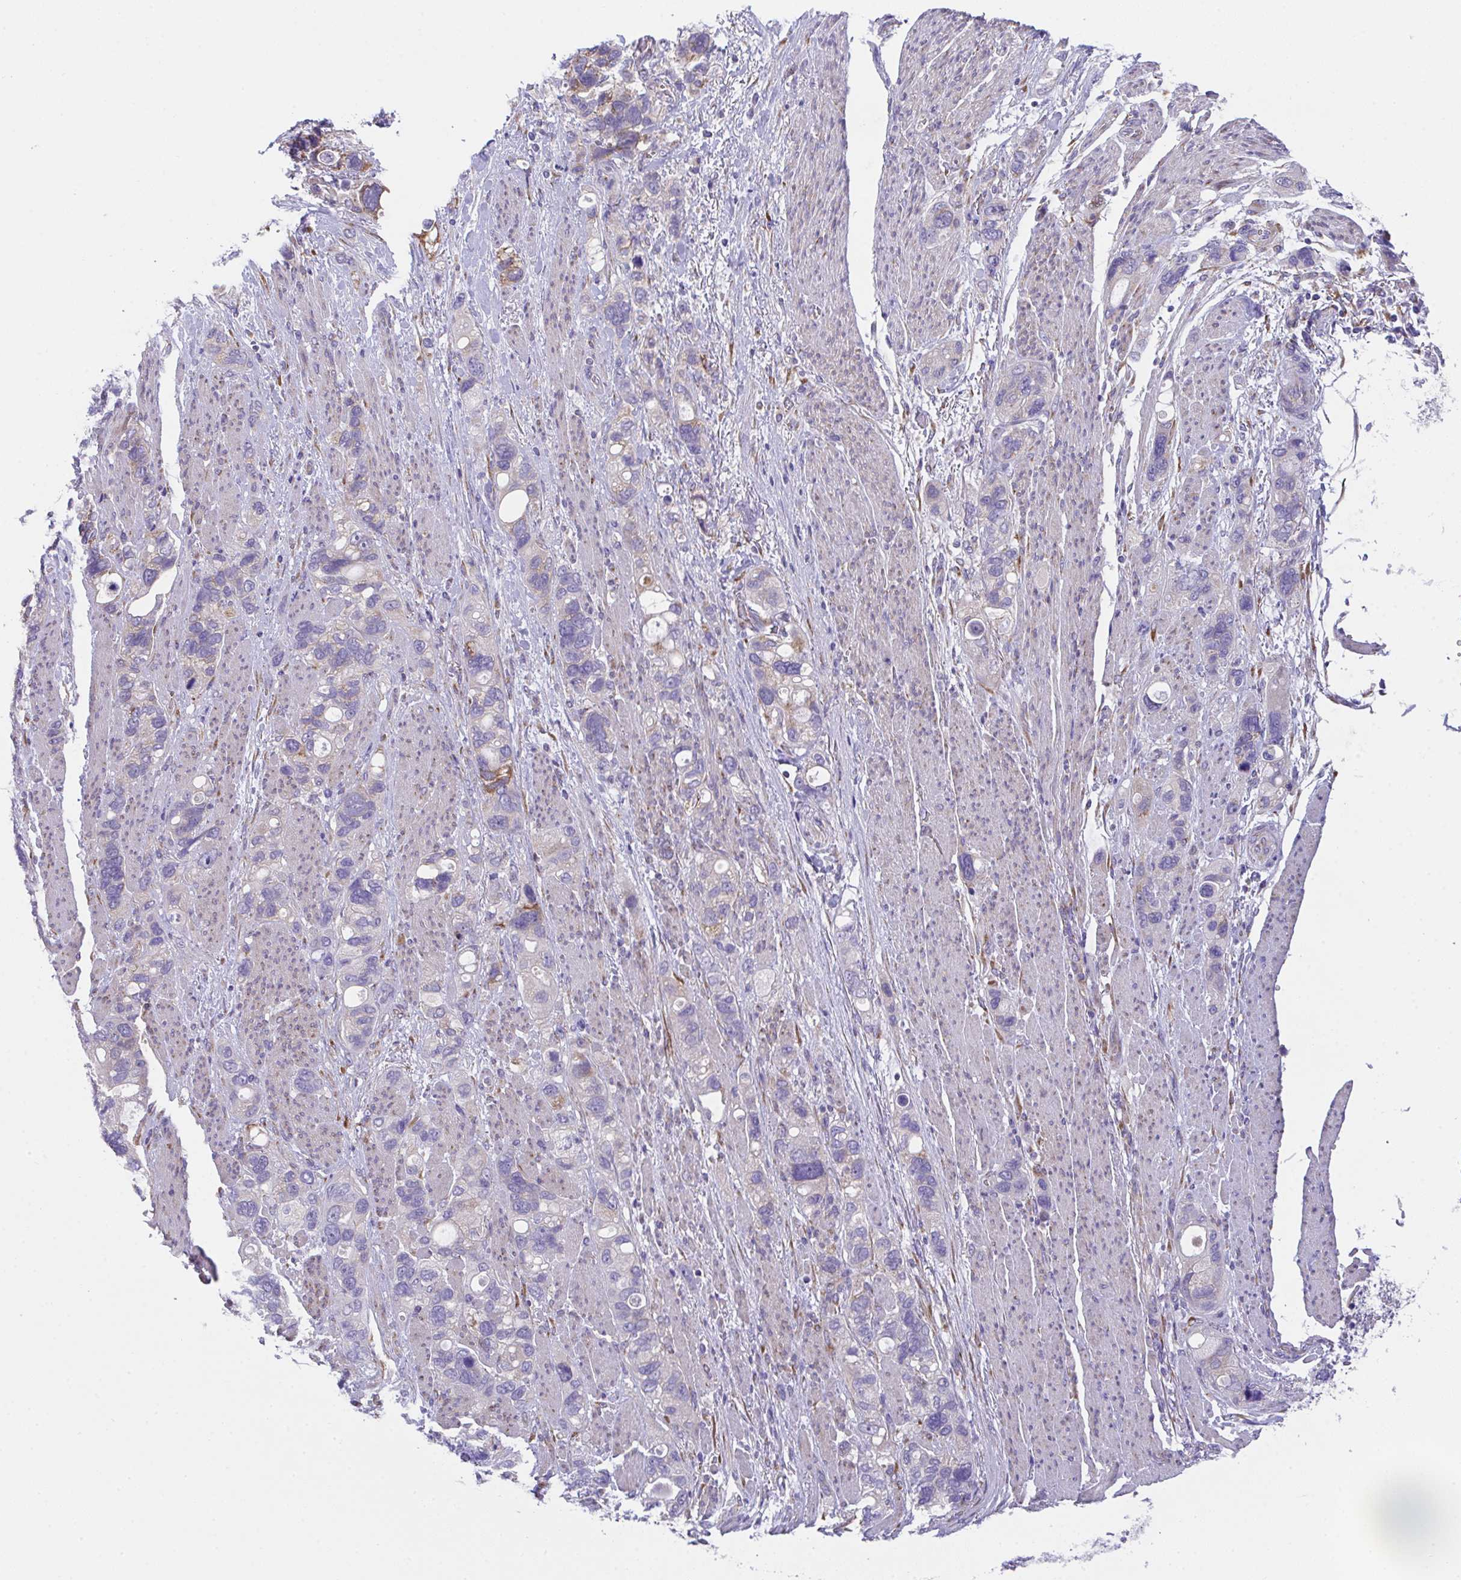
{"staining": {"intensity": "moderate", "quantity": "<25%", "location": "cytoplasmic/membranous"}, "tissue": "stomach cancer", "cell_type": "Tumor cells", "image_type": "cancer", "snomed": [{"axis": "morphology", "description": "Adenocarcinoma, NOS"}, {"axis": "topography", "description": "Stomach, upper"}], "caption": "Human stomach cancer (adenocarcinoma) stained with a brown dye demonstrates moderate cytoplasmic/membranous positive expression in about <25% of tumor cells.", "gene": "MIA3", "patient": {"sex": "female", "age": 81}}